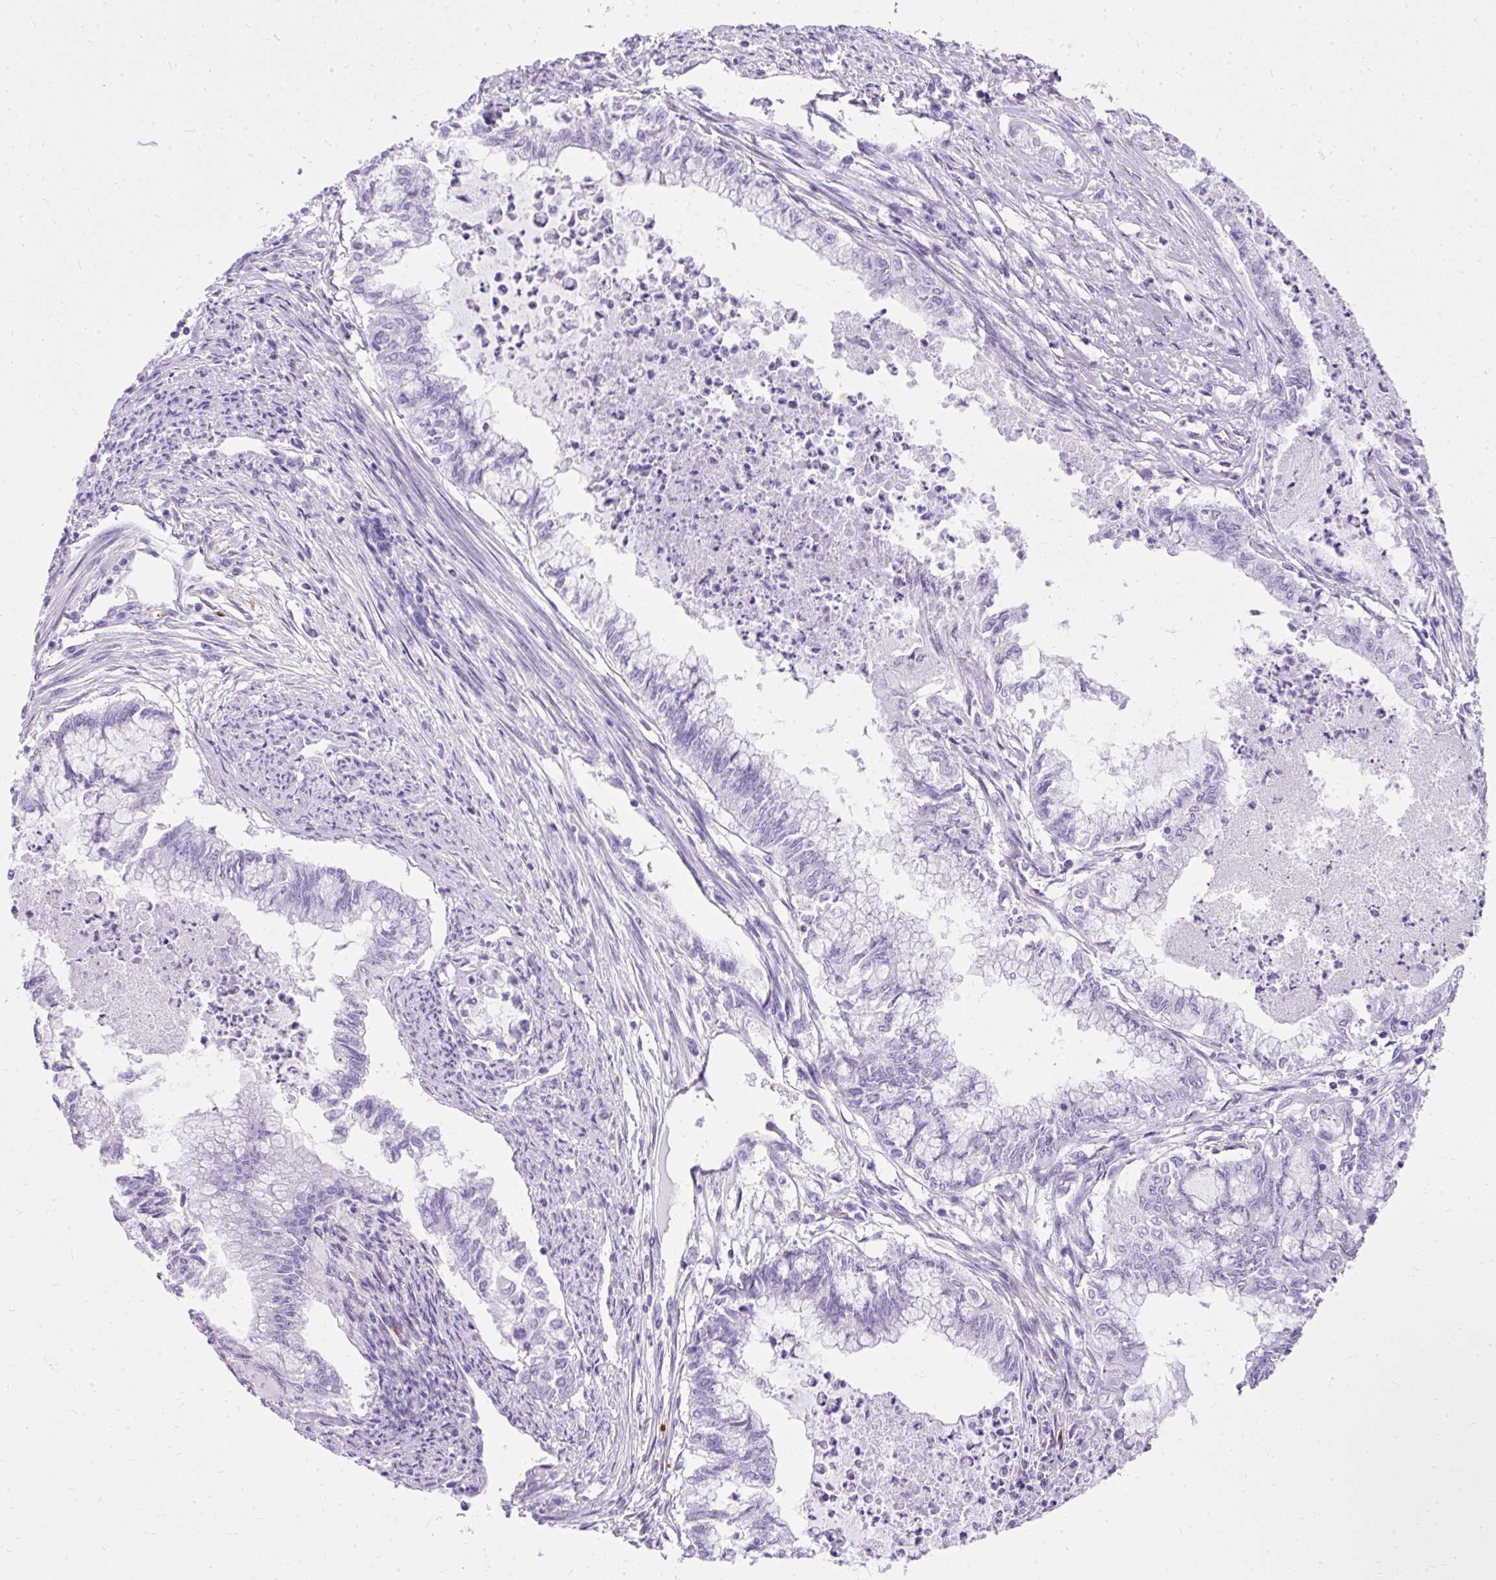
{"staining": {"intensity": "negative", "quantity": "none", "location": "none"}, "tissue": "endometrial cancer", "cell_type": "Tumor cells", "image_type": "cancer", "snomed": [{"axis": "morphology", "description": "Adenocarcinoma, NOS"}, {"axis": "topography", "description": "Endometrium"}], "caption": "Histopathology image shows no protein positivity in tumor cells of endometrial cancer (adenocarcinoma) tissue.", "gene": "PVALB", "patient": {"sex": "female", "age": 79}}